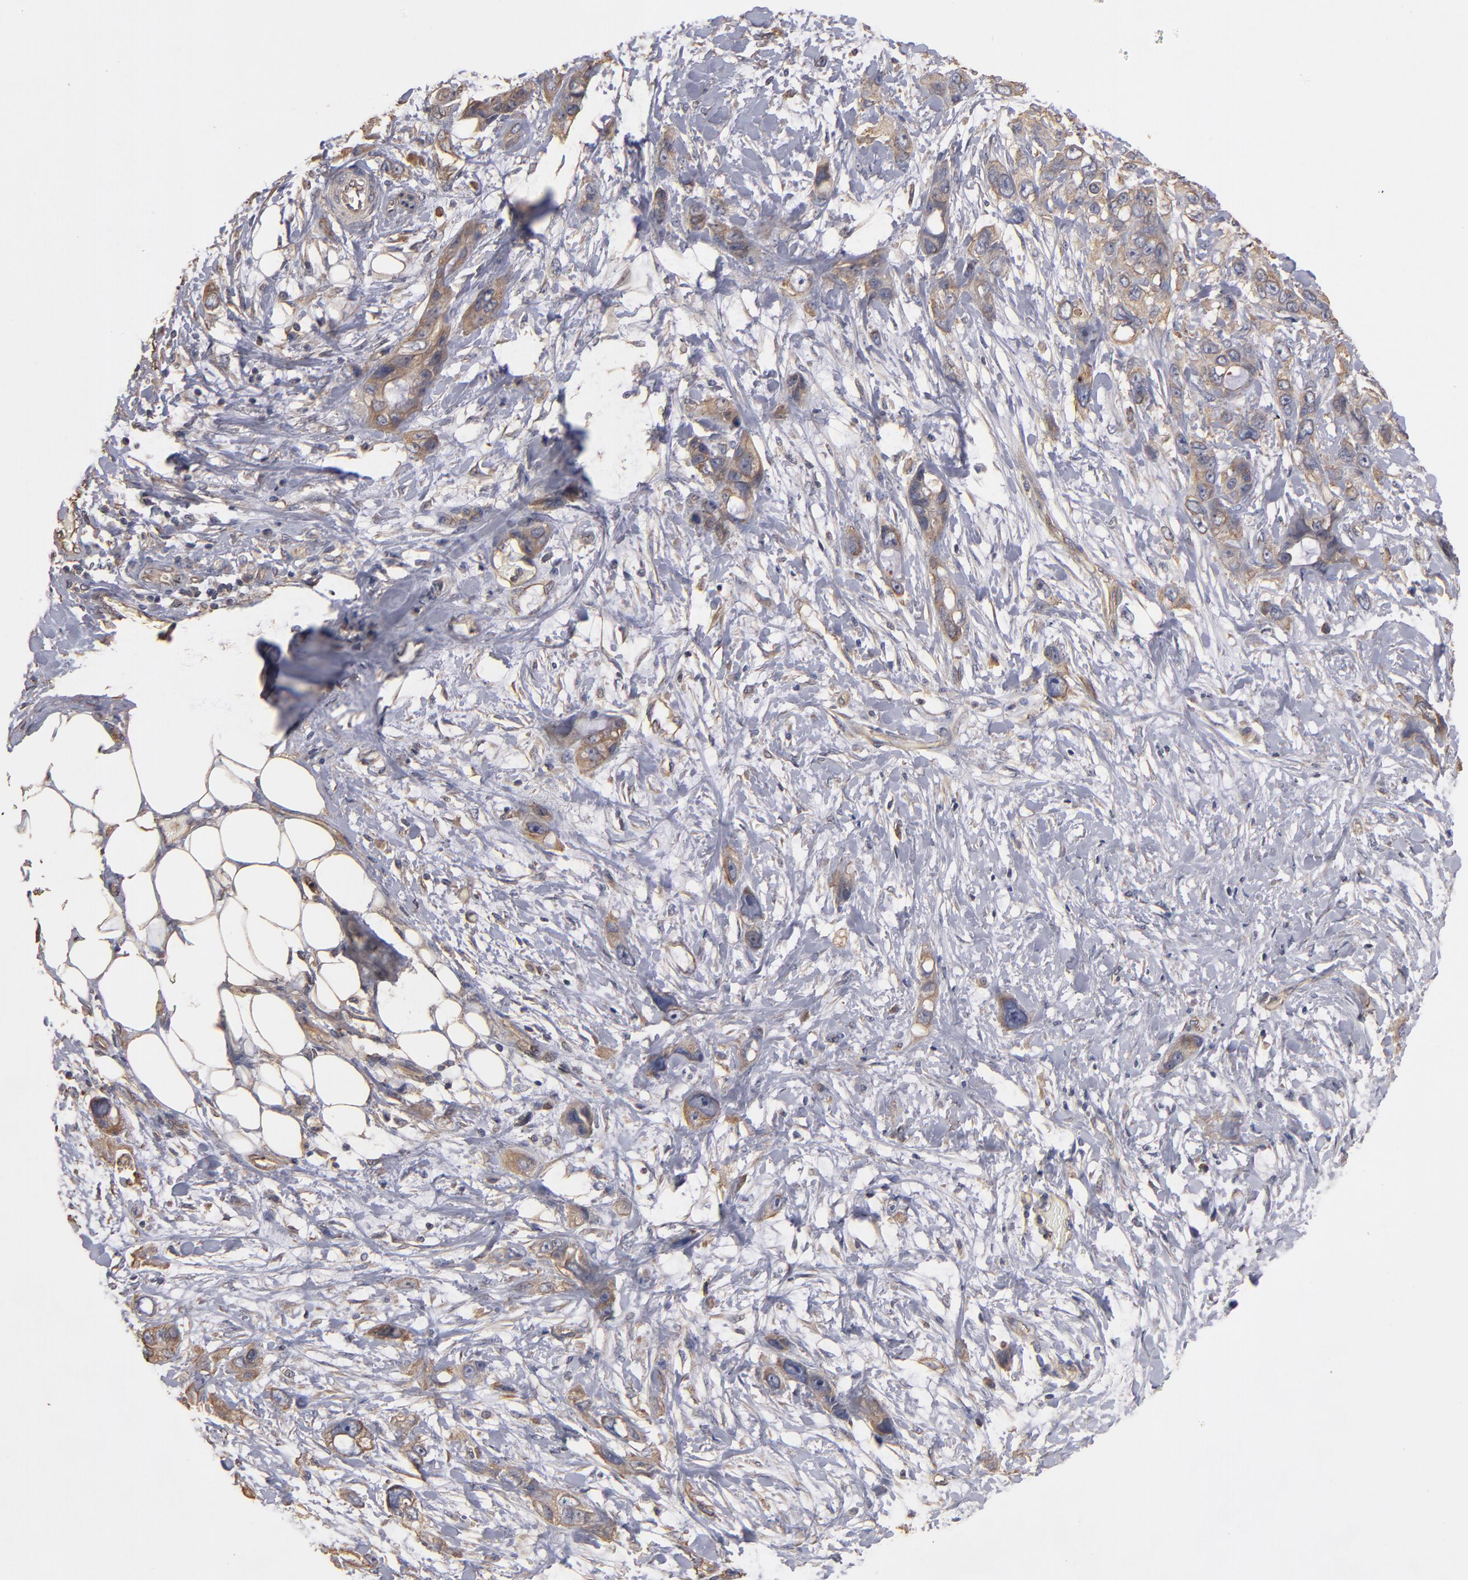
{"staining": {"intensity": "moderate", "quantity": ">75%", "location": "cytoplasmic/membranous"}, "tissue": "stomach cancer", "cell_type": "Tumor cells", "image_type": "cancer", "snomed": [{"axis": "morphology", "description": "Adenocarcinoma, NOS"}, {"axis": "topography", "description": "Stomach, upper"}], "caption": "Brown immunohistochemical staining in human stomach cancer demonstrates moderate cytoplasmic/membranous expression in approximately >75% of tumor cells.", "gene": "DMD", "patient": {"sex": "male", "age": 47}}